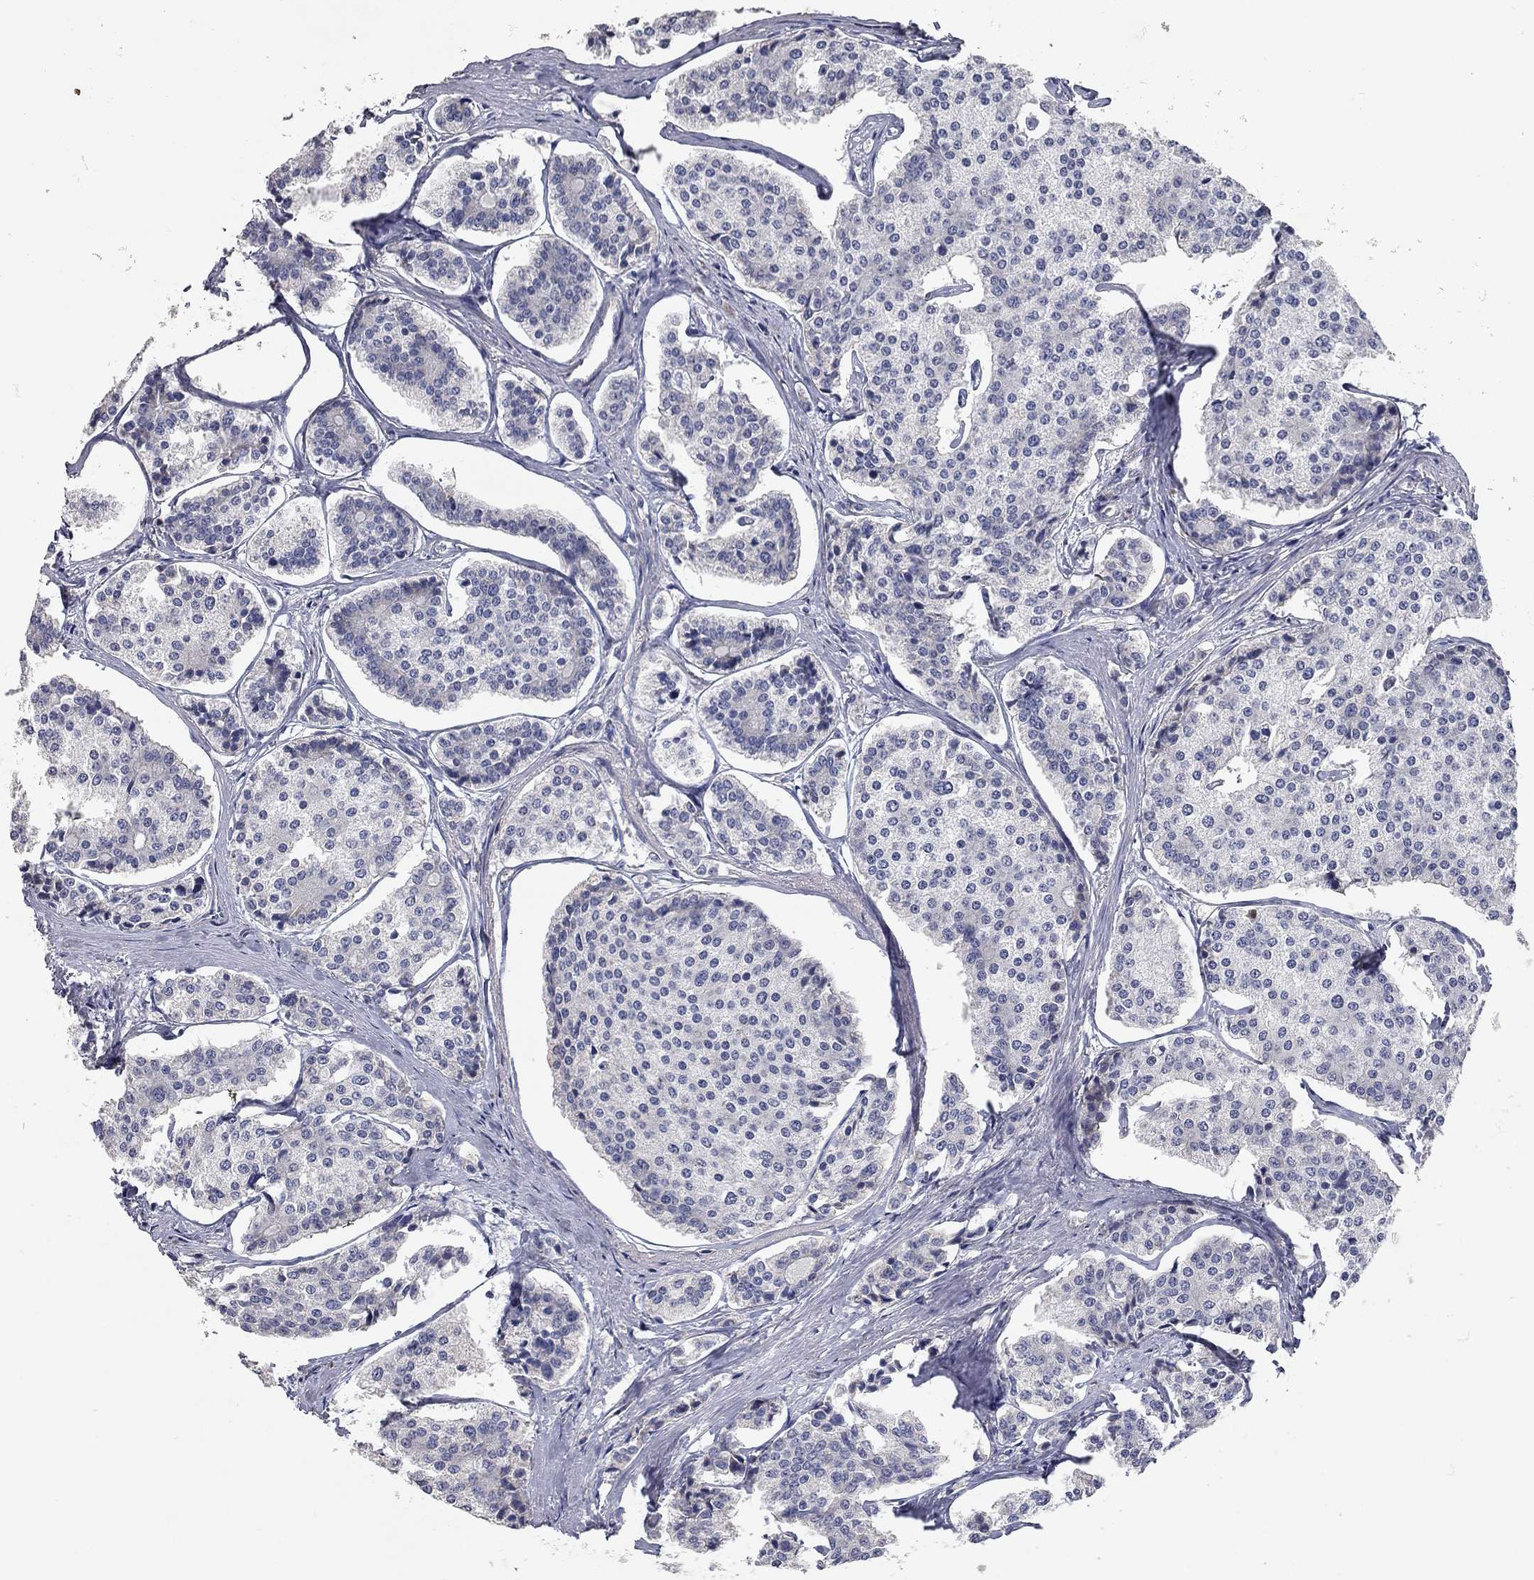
{"staining": {"intensity": "negative", "quantity": "none", "location": "none"}, "tissue": "carcinoid", "cell_type": "Tumor cells", "image_type": "cancer", "snomed": [{"axis": "morphology", "description": "Carcinoid, malignant, NOS"}, {"axis": "topography", "description": "Small intestine"}], "caption": "Tumor cells show no significant positivity in carcinoid (malignant).", "gene": "XAGE2", "patient": {"sex": "female", "age": 65}}